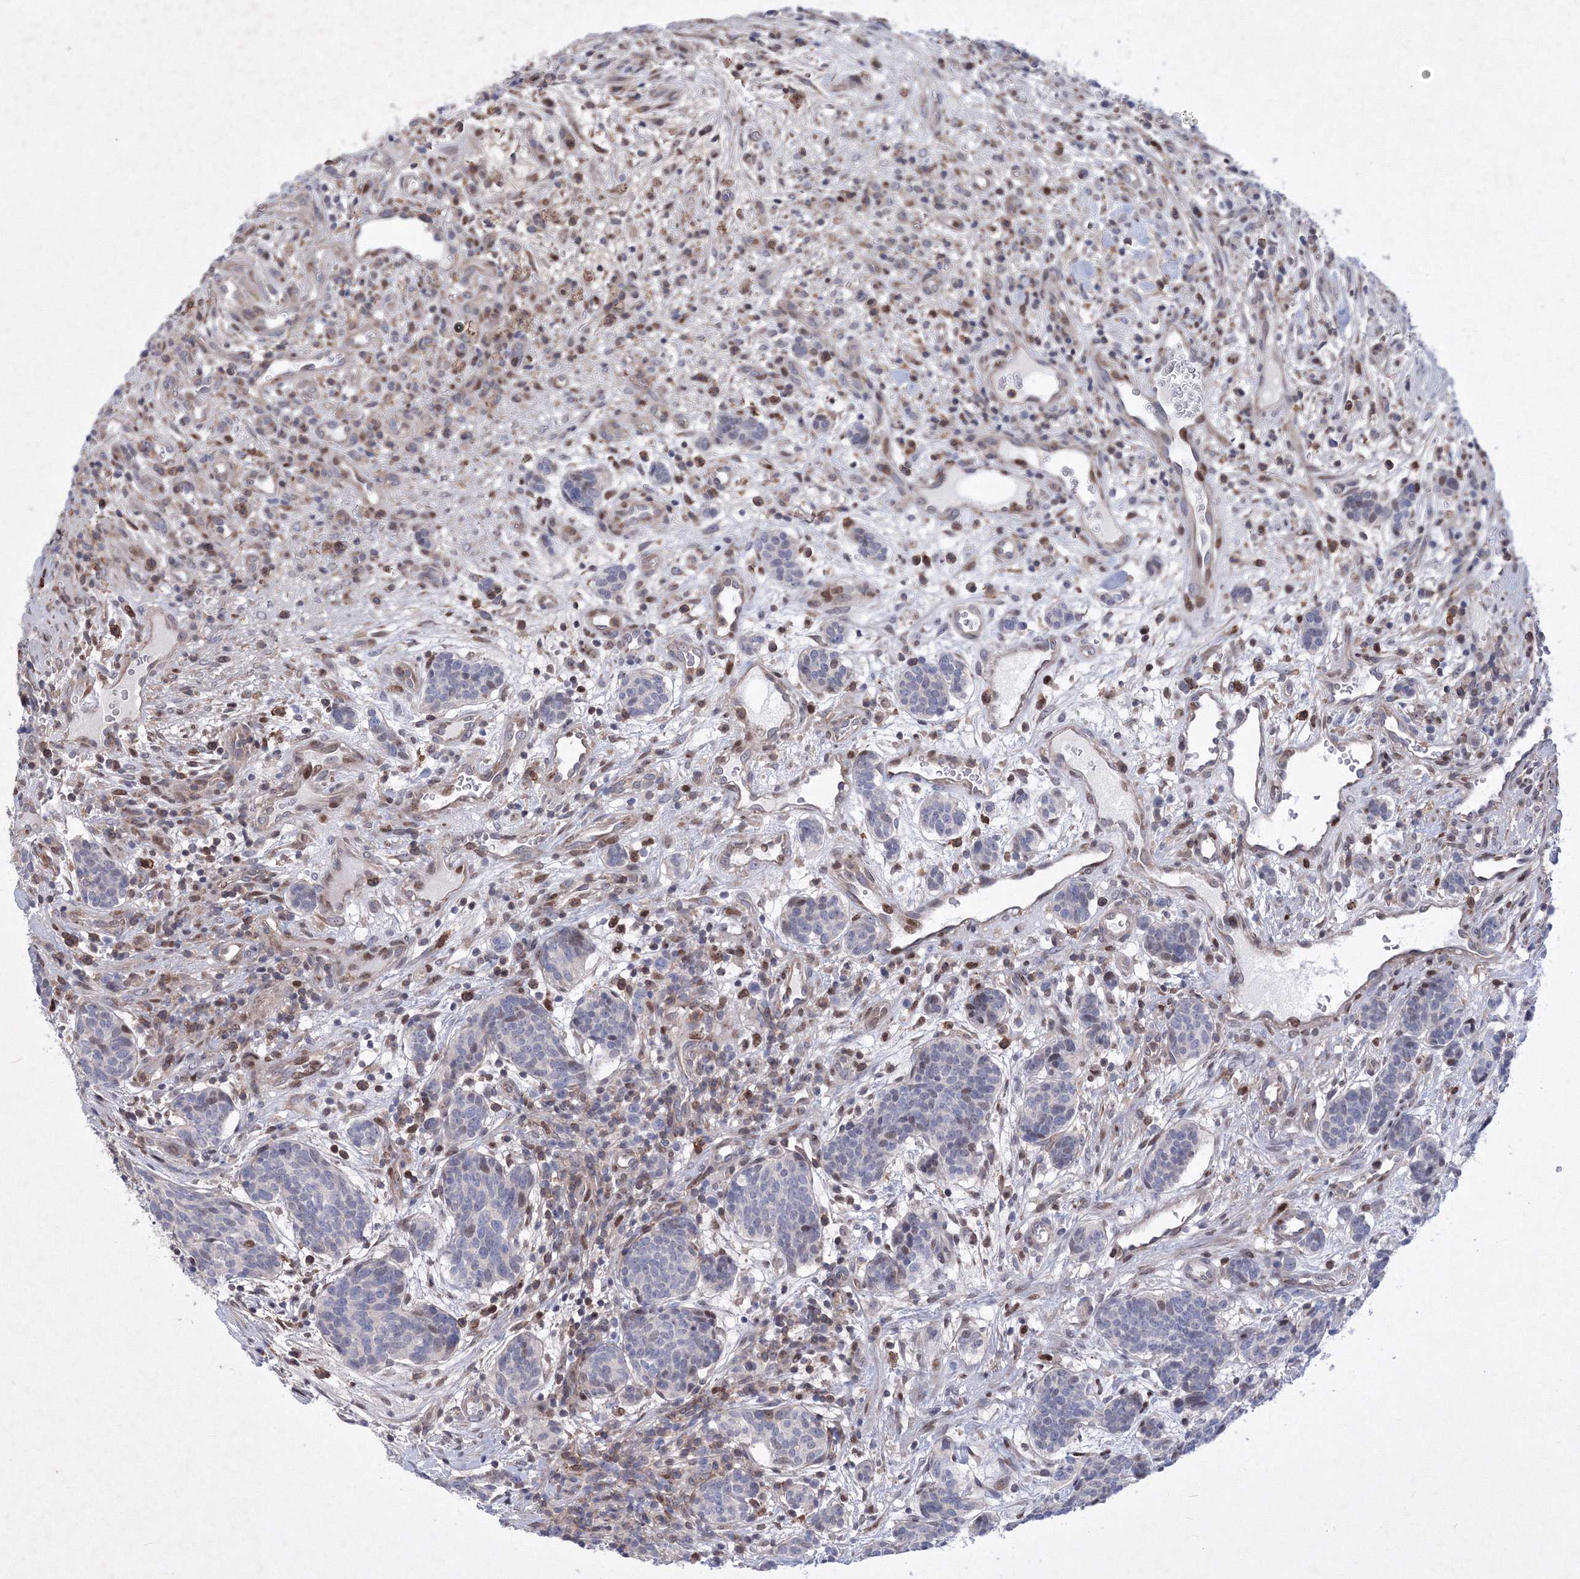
{"staining": {"intensity": "negative", "quantity": "none", "location": "none"}, "tissue": "carcinoid", "cell_type": "Tumor cells", "image_type": "cancer", "snomed": [{"axis": "morphology", "description": "Carcinoid, malignant, NOS"}, {"axis": "topography", "description": "Lung"}], "caption": "DAB immunohistochemical staining of human malignant carcinoid demonstrates no significant staining in tumor cells.", "gene": "RNPEPL1", "patient": {"sex": "female", "age": 46}}